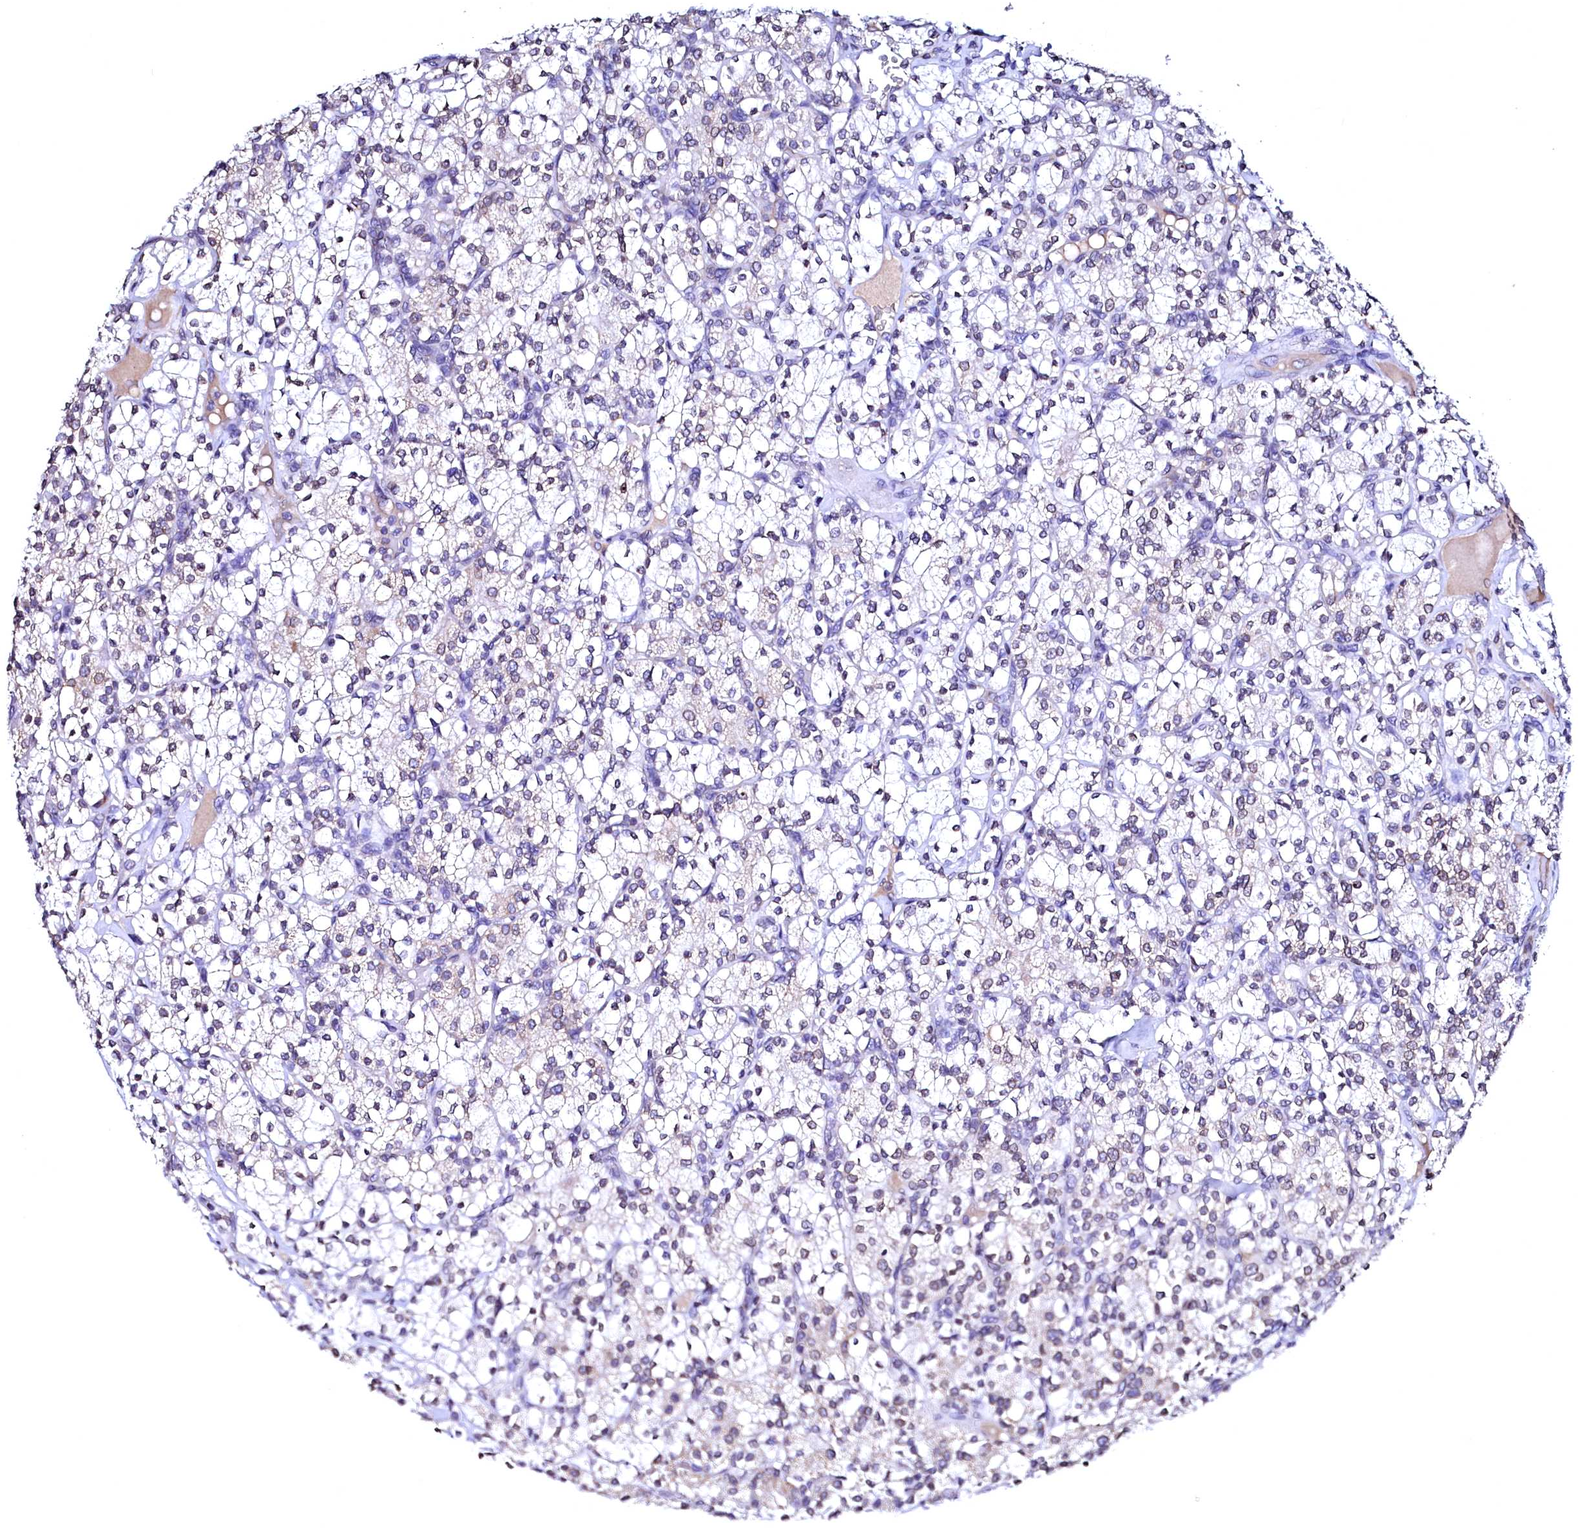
{"staining": {"intensity": "negative", "quantity": "none", "location": "none"}, "tissue": "renal cancer", "cell_type": "Tumor cells", "image_type": "cancer", "snomed": [{"axis": "morphology", "description": "Adenocarcinoma, NOS"}, {"axis": "topography", "description": "Kidney"}], "caption": "An immunohistochemistry (IHC) photomicrograph of renal adenocarcinoma is shown. There is no staining in tumor cells of renal adenocarcinoma. The staining was performed using DAB to visualize the protein expression in brown, while the nuclei were stained in blue with hematoxylin (Magnification: 20x).", "gene": "HAND1", "patient": {"sex": "male", "age": 77}}